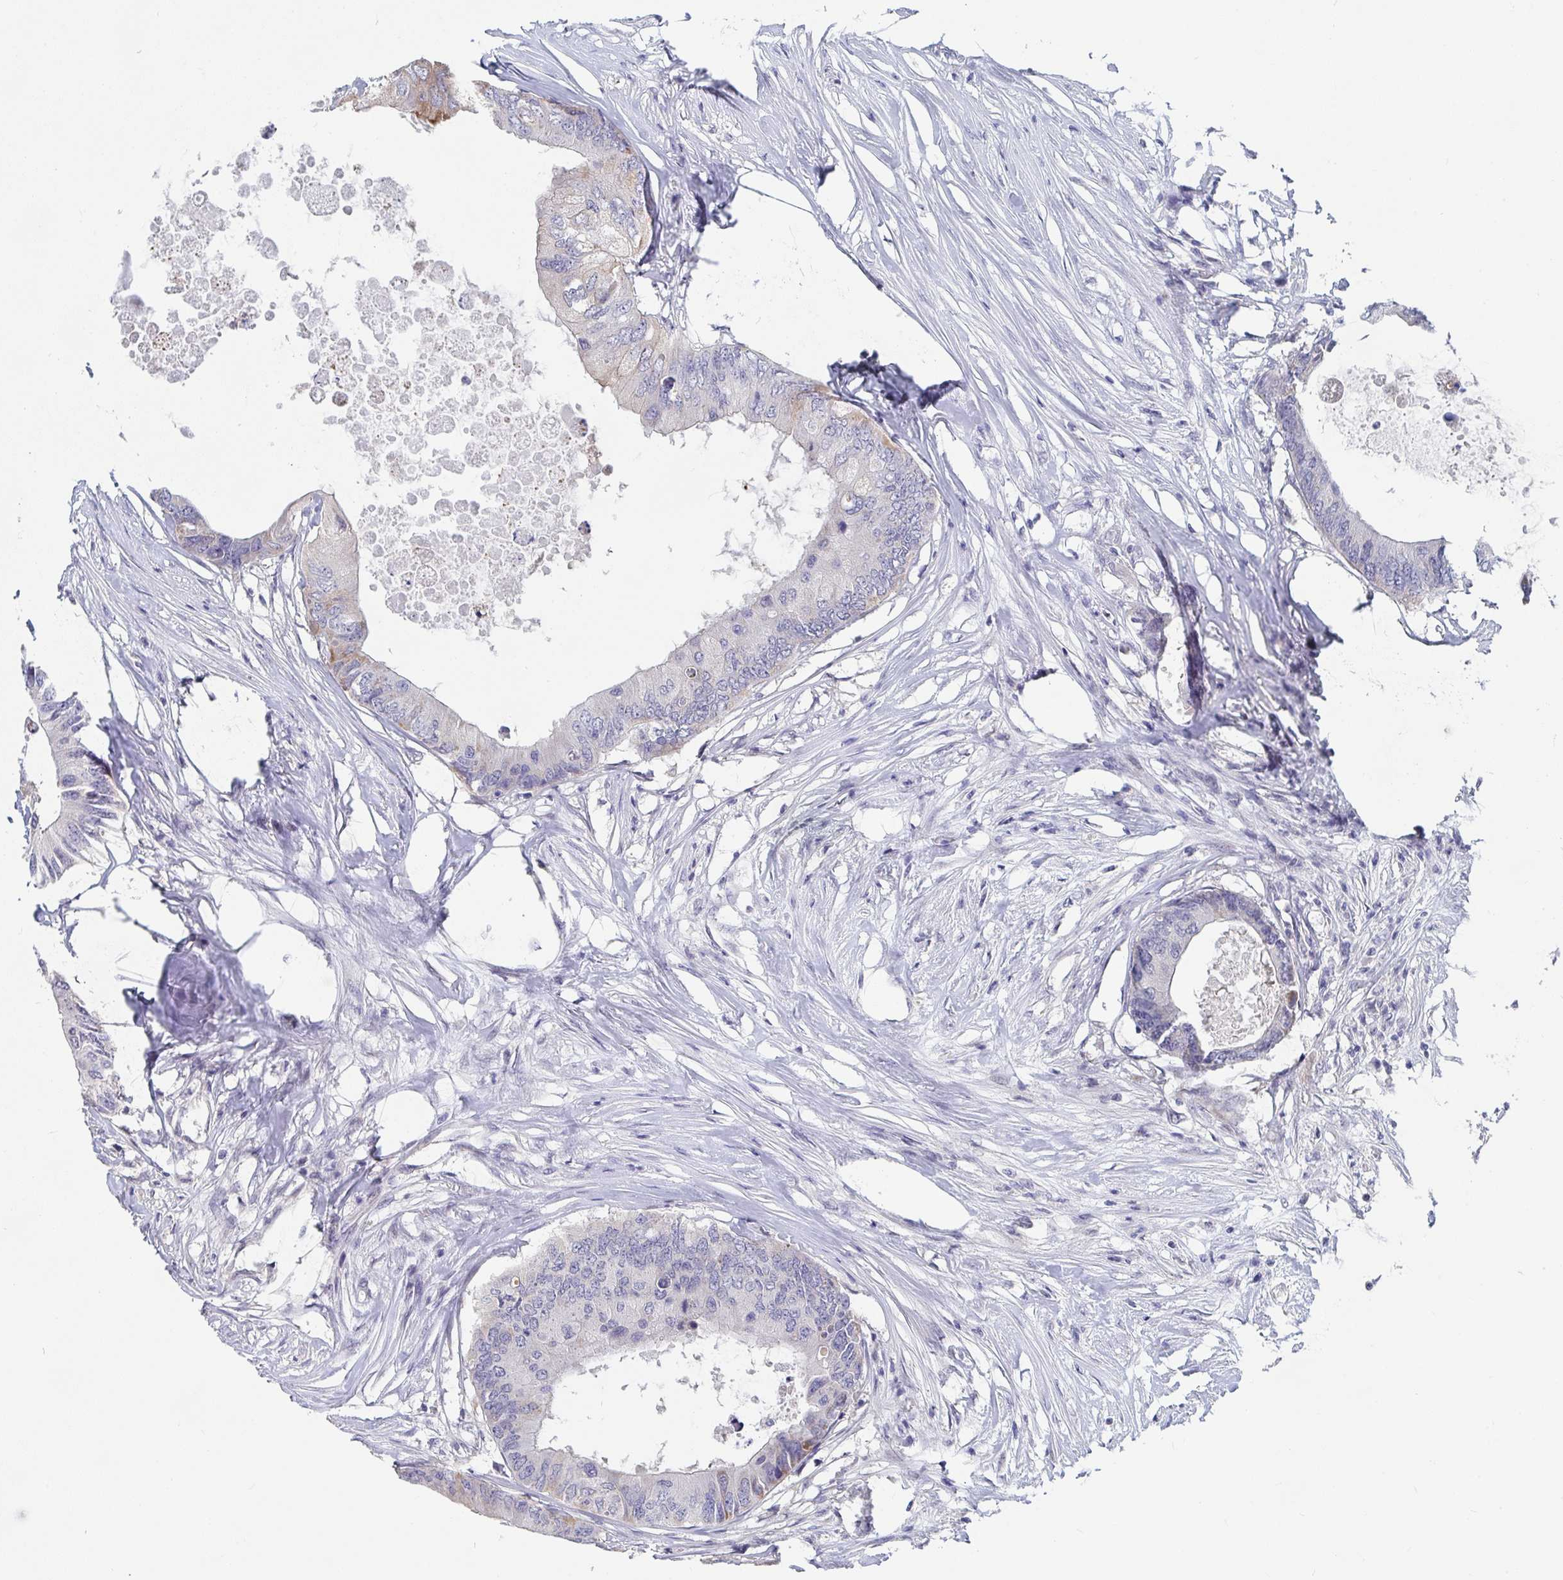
{"staining": {"intensity": "moderate", "quantity": "<25%", "location": "cytoplasmic/membranous"}, "tissue": "colorectal cancer", "cell_type": "Tumor cells", "image_type": "cancer", "snomed": [{"axis": "morphology", "description": "Adenocarcinoma, NOS"}, {"axis": "topography", "description": "Colon"}], "caption": "Tumor cells show moderate cytoplasmic/membranous staining in approximately <25% of cells in colorectal adenocarcinoma.", "gene": "FAM156B", "patient": {"sex": "male", "age": 71}}